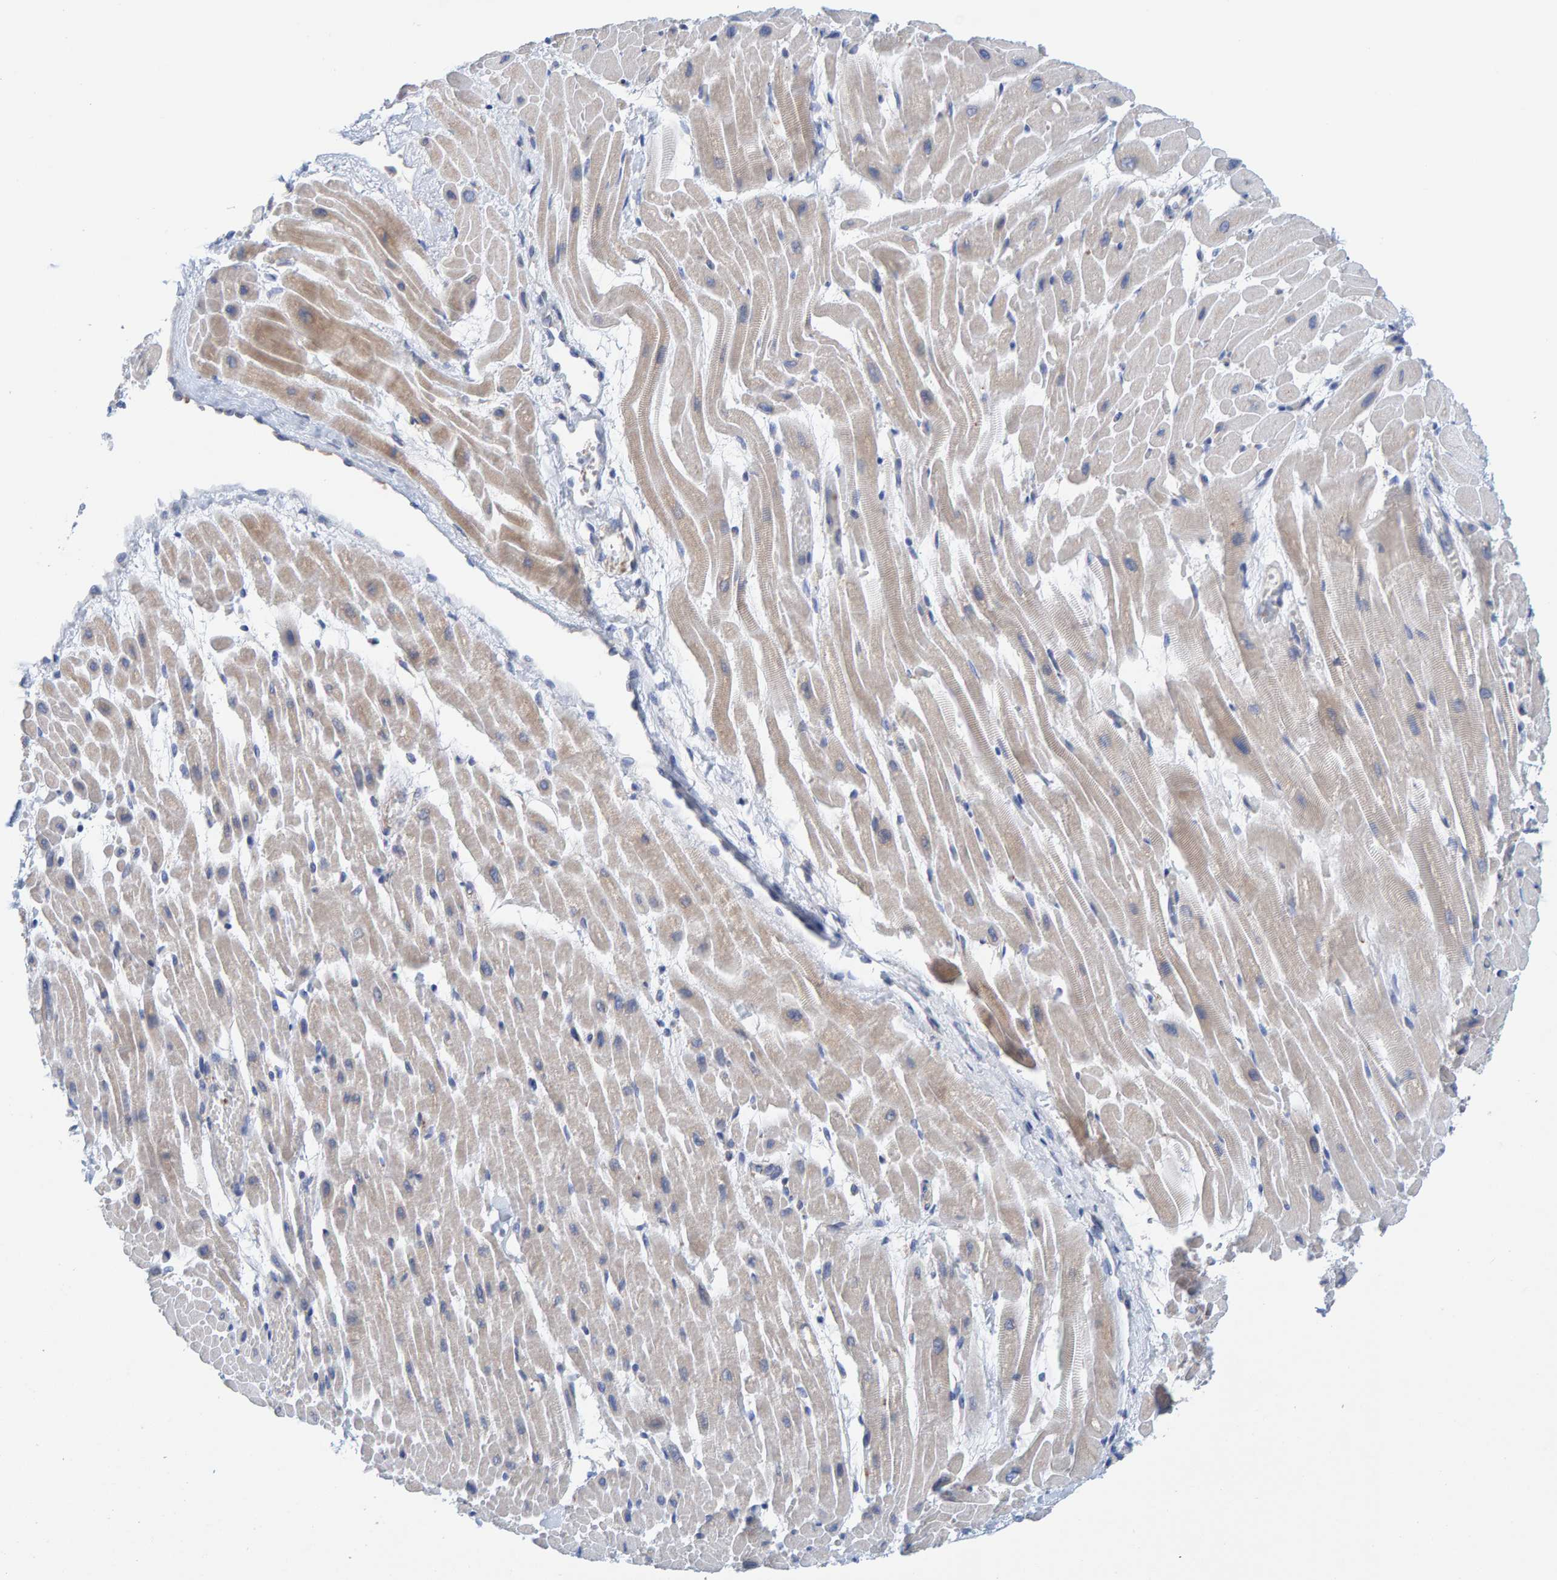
{"staining": {"intensity": "moderate", "quantity": "25%-75%", "location": "cytoplasmic/membranous"}, "tissue": "heart muscle", "cell_type": "Cardiomyocytes", "image_type": "normal", "snomed": [{"axis": "morphology", "description": "Normal tissue, NOS"}, {"axis": "topography", "description": "Heart"}], "caption": "IHC (DAB (3,3'-diaminobenzidine)) staining of benign human heart muscle reveals moderate cytoplasmic/membranous protein expression in about 25%-75% of cardiomyocytes.", "gene": "CDK5RAP3", "patient": {"sex": "male", "age": 45}}